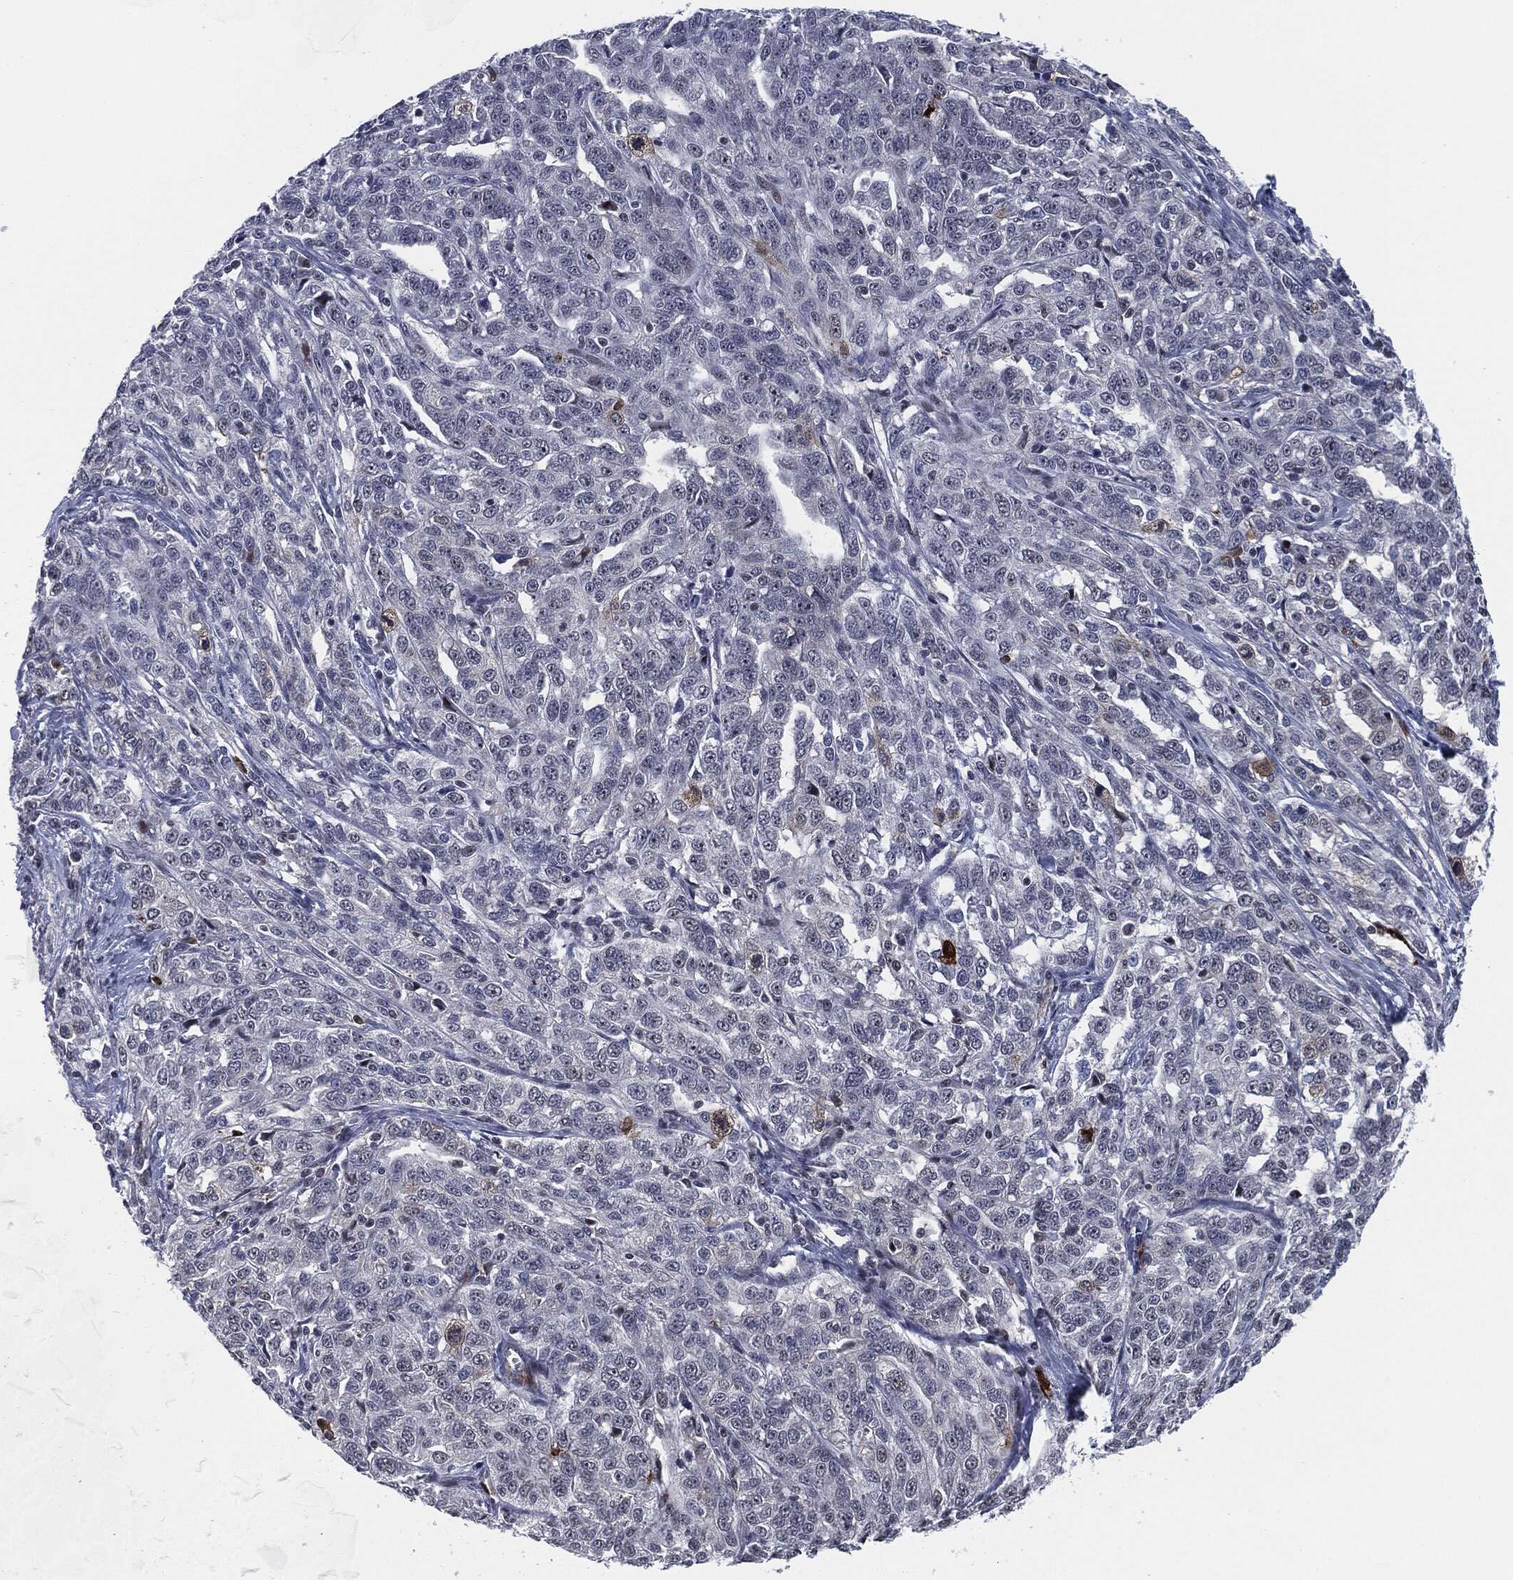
{"staining": {"intensity": "negative", "quantity": "none", "location": "none"}, "tissue": "ovarian cancer", "cell_type": "Tumor cells", "image_type": "cancer", "snomed": [{"axis": "morphology", "description": "Cystadenocarcinoma, serous, NOS"}, {"axis": "topography", "description": "Ovary"}], "caption": "DAB (3,3'-diaminobenzidine) immunohistochemical staining of ovarian cancer exhibits no significant positivity in tumor cells. Brightfield microscopy of IHC stained with DAB (brown) and hematoxylin (blue), captured at high magnification.", "gene": "AKT2", "patient": {"sex": "female", "age": 71}}